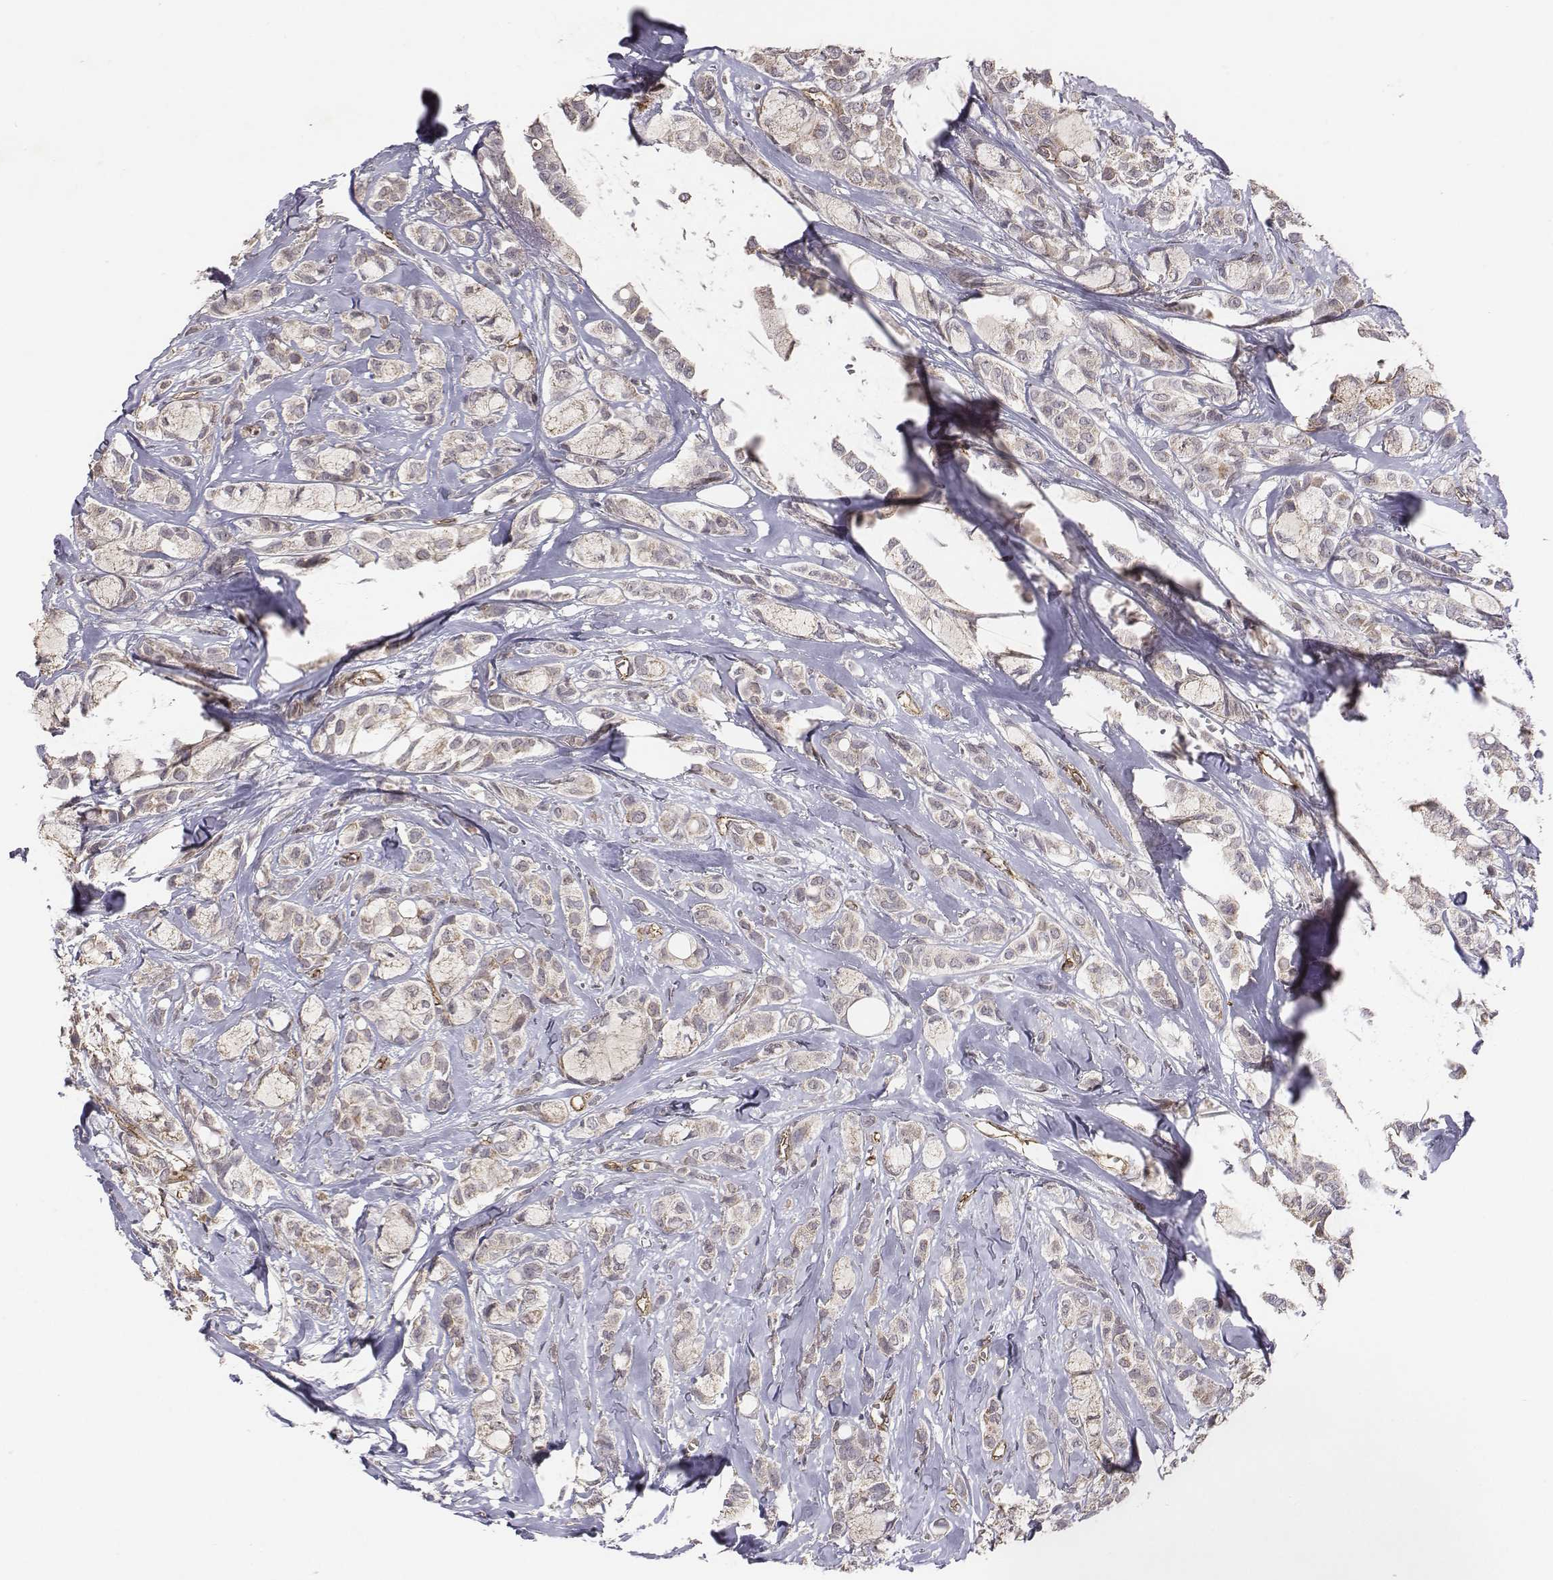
{"staining": {"intensity": "weak", "quantity": "<25%", "location": "cytoplasmic/membranous"}, "tissue": "breast cancer", "cell_type": "Tumor cells", "image_type": "cancer", "snomed": [{"axis": "morphology", "description": "Duct carcinoma"}, {"axis": "topography", "description": "Breast"}], "caption": "The immunohistochemistry (IHC) image has no significant expression in tumor cells of breast cancer (invasive ductal carcinoma) tissue.", "gene": "PTPRG", "patient": {"sex": "female", "age": 85}}